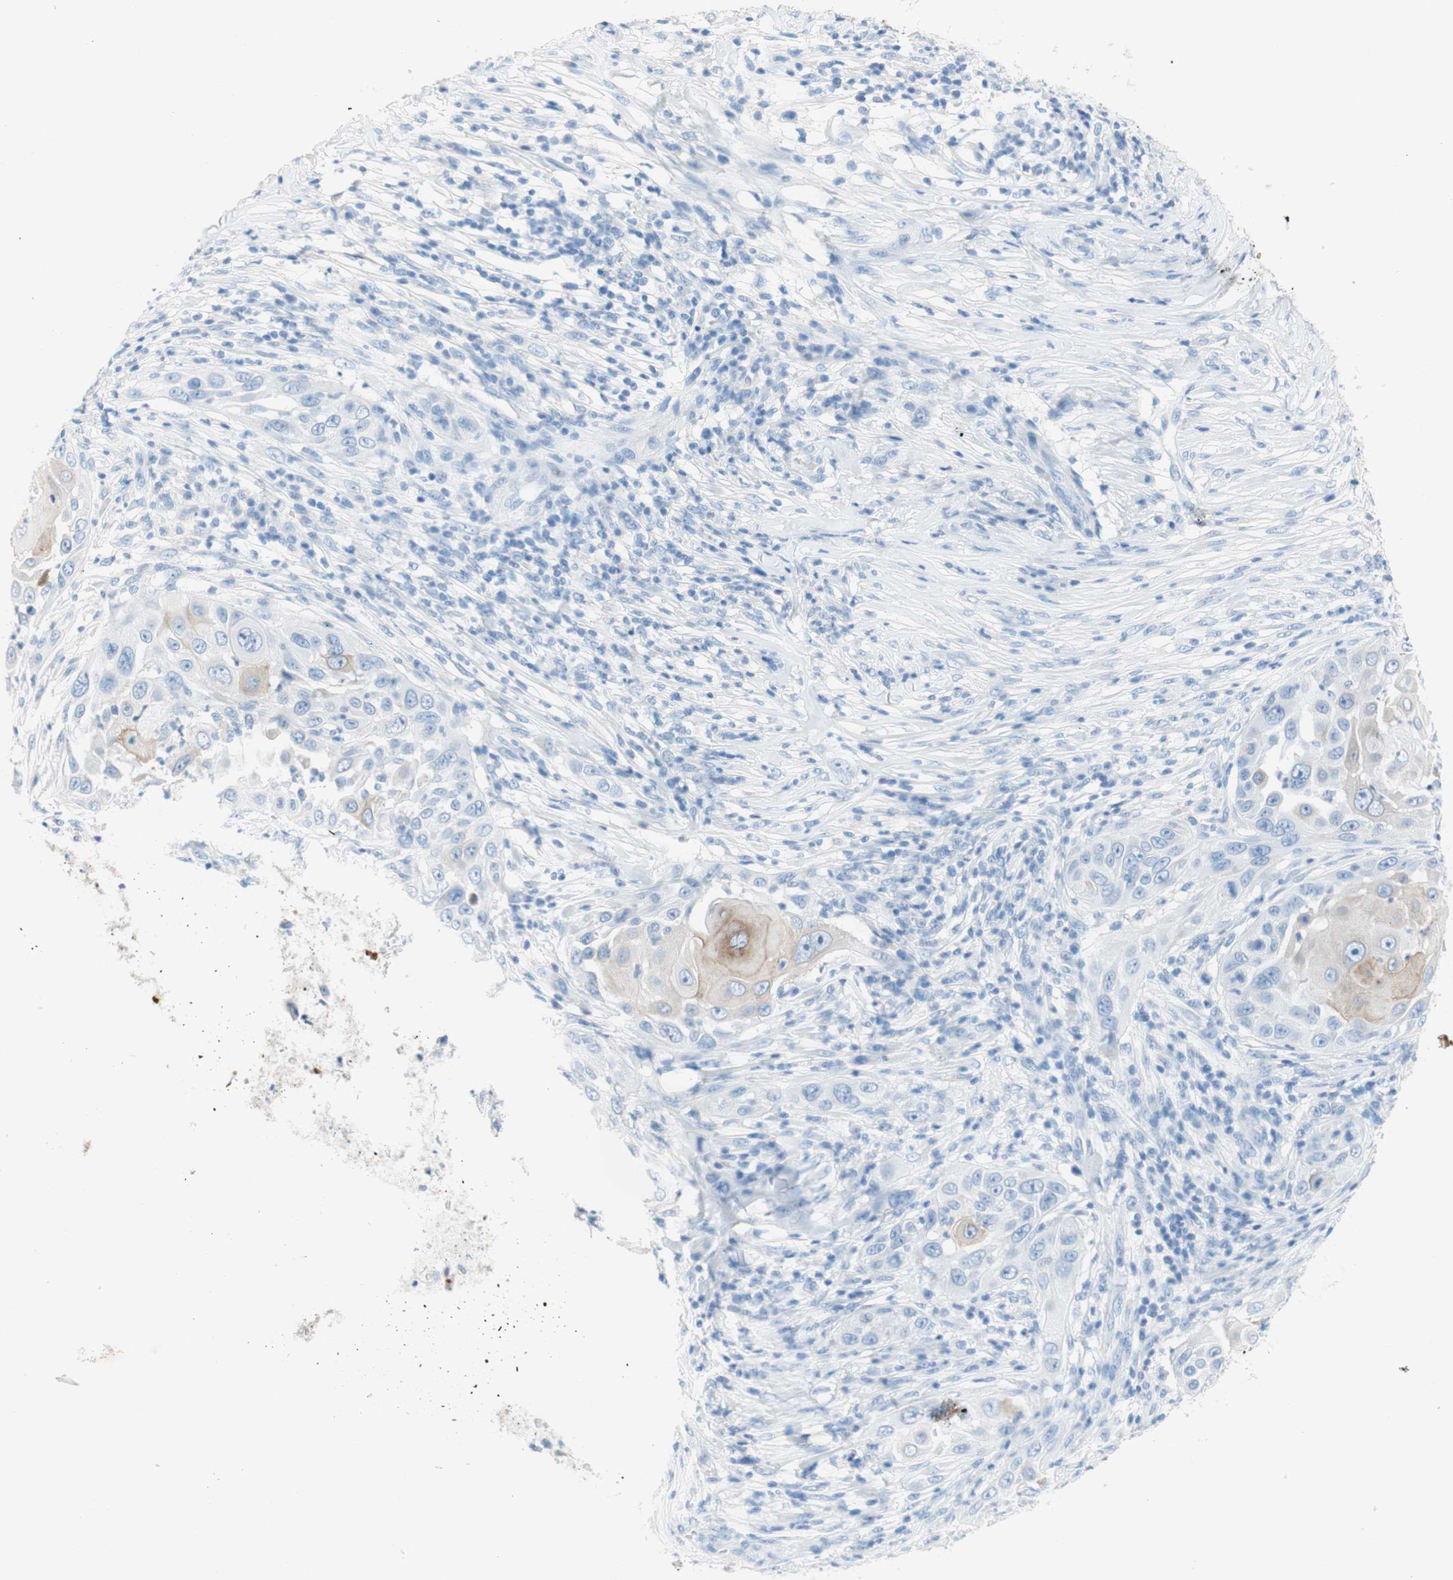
{"staining": {"intensity": "weak", "quantity": "<25%", "location": "cytoplasmic/membranous"}, "tissue": "skin cancer", "cell_type": "Tumor cells", "image_type": "cancer", "snomed": [{"axis": "morphology", "description": "Squamous cell carcinoma, NOS"}, {"axis": "topography", "description": "Skin"}], "caption": "Protein analysis of skin cancer (squamous cell carcinoma) demonstrates no significant staining in tumor cells.", "gene": "POLR2J3", "patient": {"sex": "female", "age": 44}}